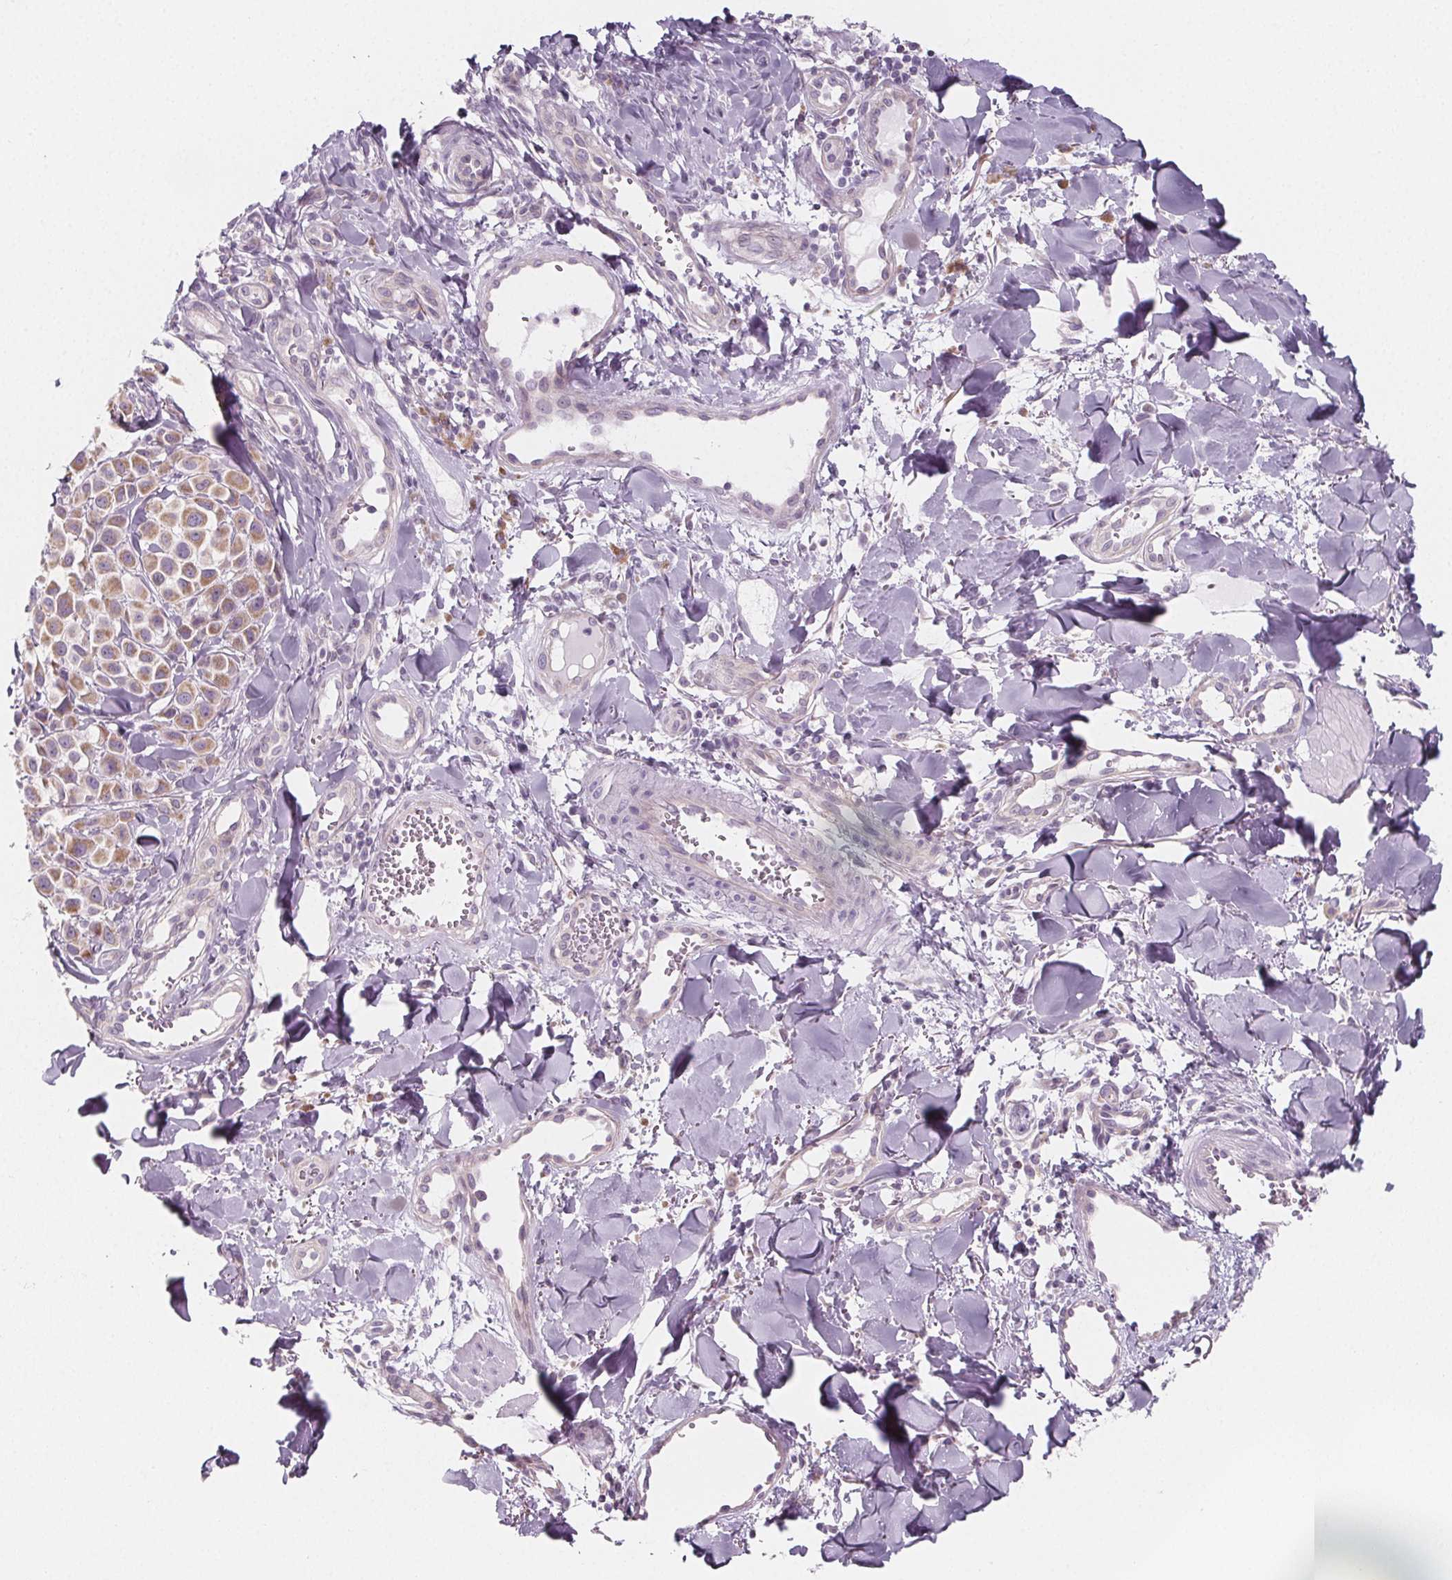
{"staining": {"intensity": "weak", "quantity": "25%-75%", "location": "cytoplasmic/membranous"}, "tissue": "melanoma", "cell_type": "Tumor cells", "image_type": "cancer", "snomed": [{"axis": "morphology", "description": "Malignant melanoma, NOS"}, {"axis": "topography", "description": "Skin"}], "caption": "DAB (3,3'-diaminobenzidine) immunohistochemical staining of malignant melanoma displays weak cytoplasmic/membranous protein expression in about 25%-75% of tumor cells.", "gene": "IL17C", "patient": {"sex": "male", "age": 77}}